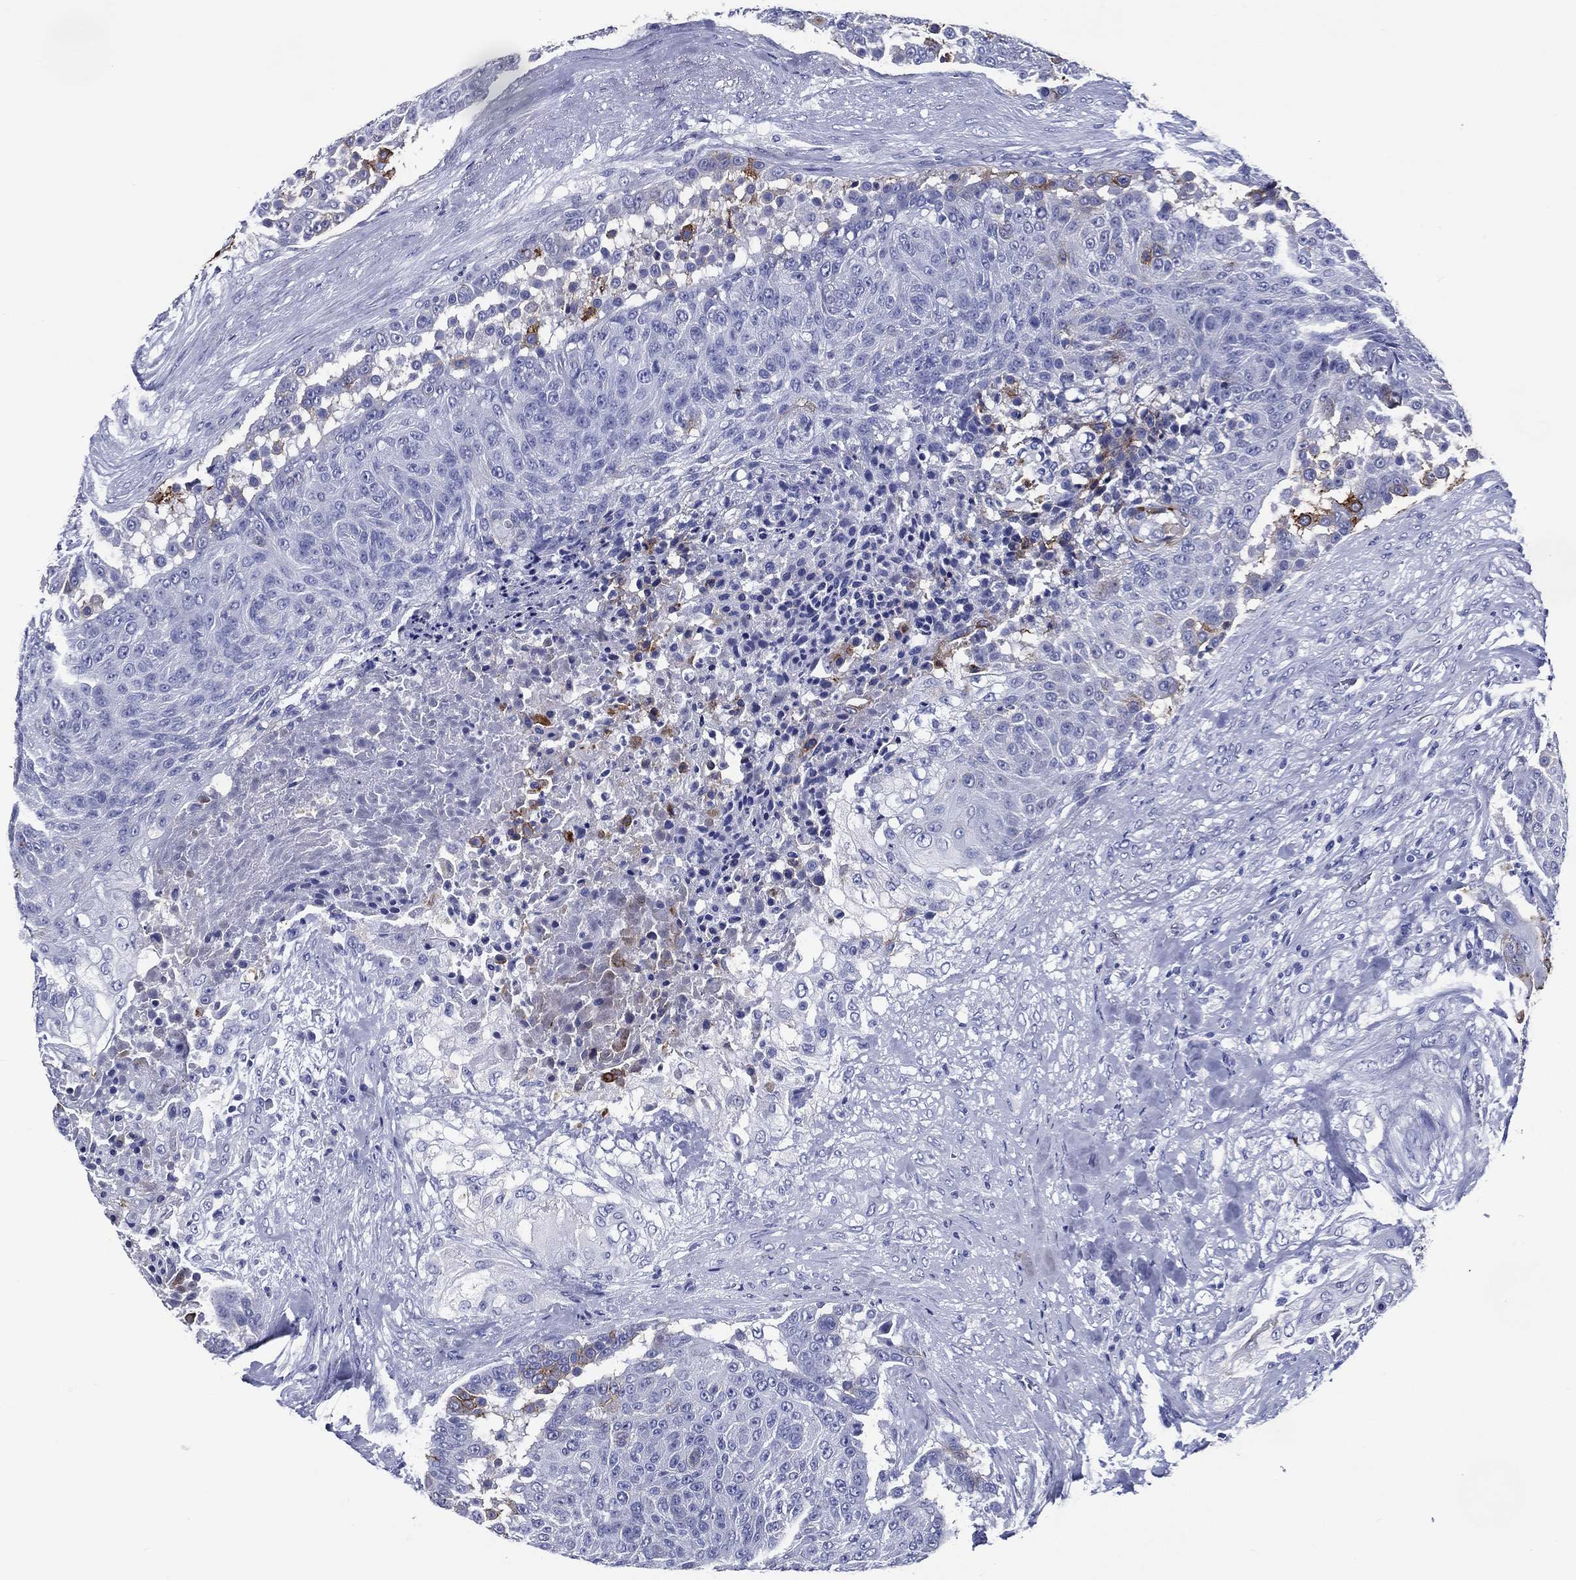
{"staining": {"intensity": "strong", "quantity": "<25%", "location": "cytoplasmic/membranous"}, "tissue": "urothelial cancer", "cell_type": "Tumor cells", "image_type": "cancer", "snomed": [{"axis": "morphology", "description": "Urothelial carcinoma, High grade"}, {"axis": "topography", "description": "Urinary bladder"}], "caption": "A high-resolution photomicrograph shows immunohistochemistry staining of urothelial cancer, which exhibits strong cytoplasmic/membranous positivity in approximately <25% of tumor cells.", "gene": "ACE2", "patient": {"sex": "female", "age": 63}}